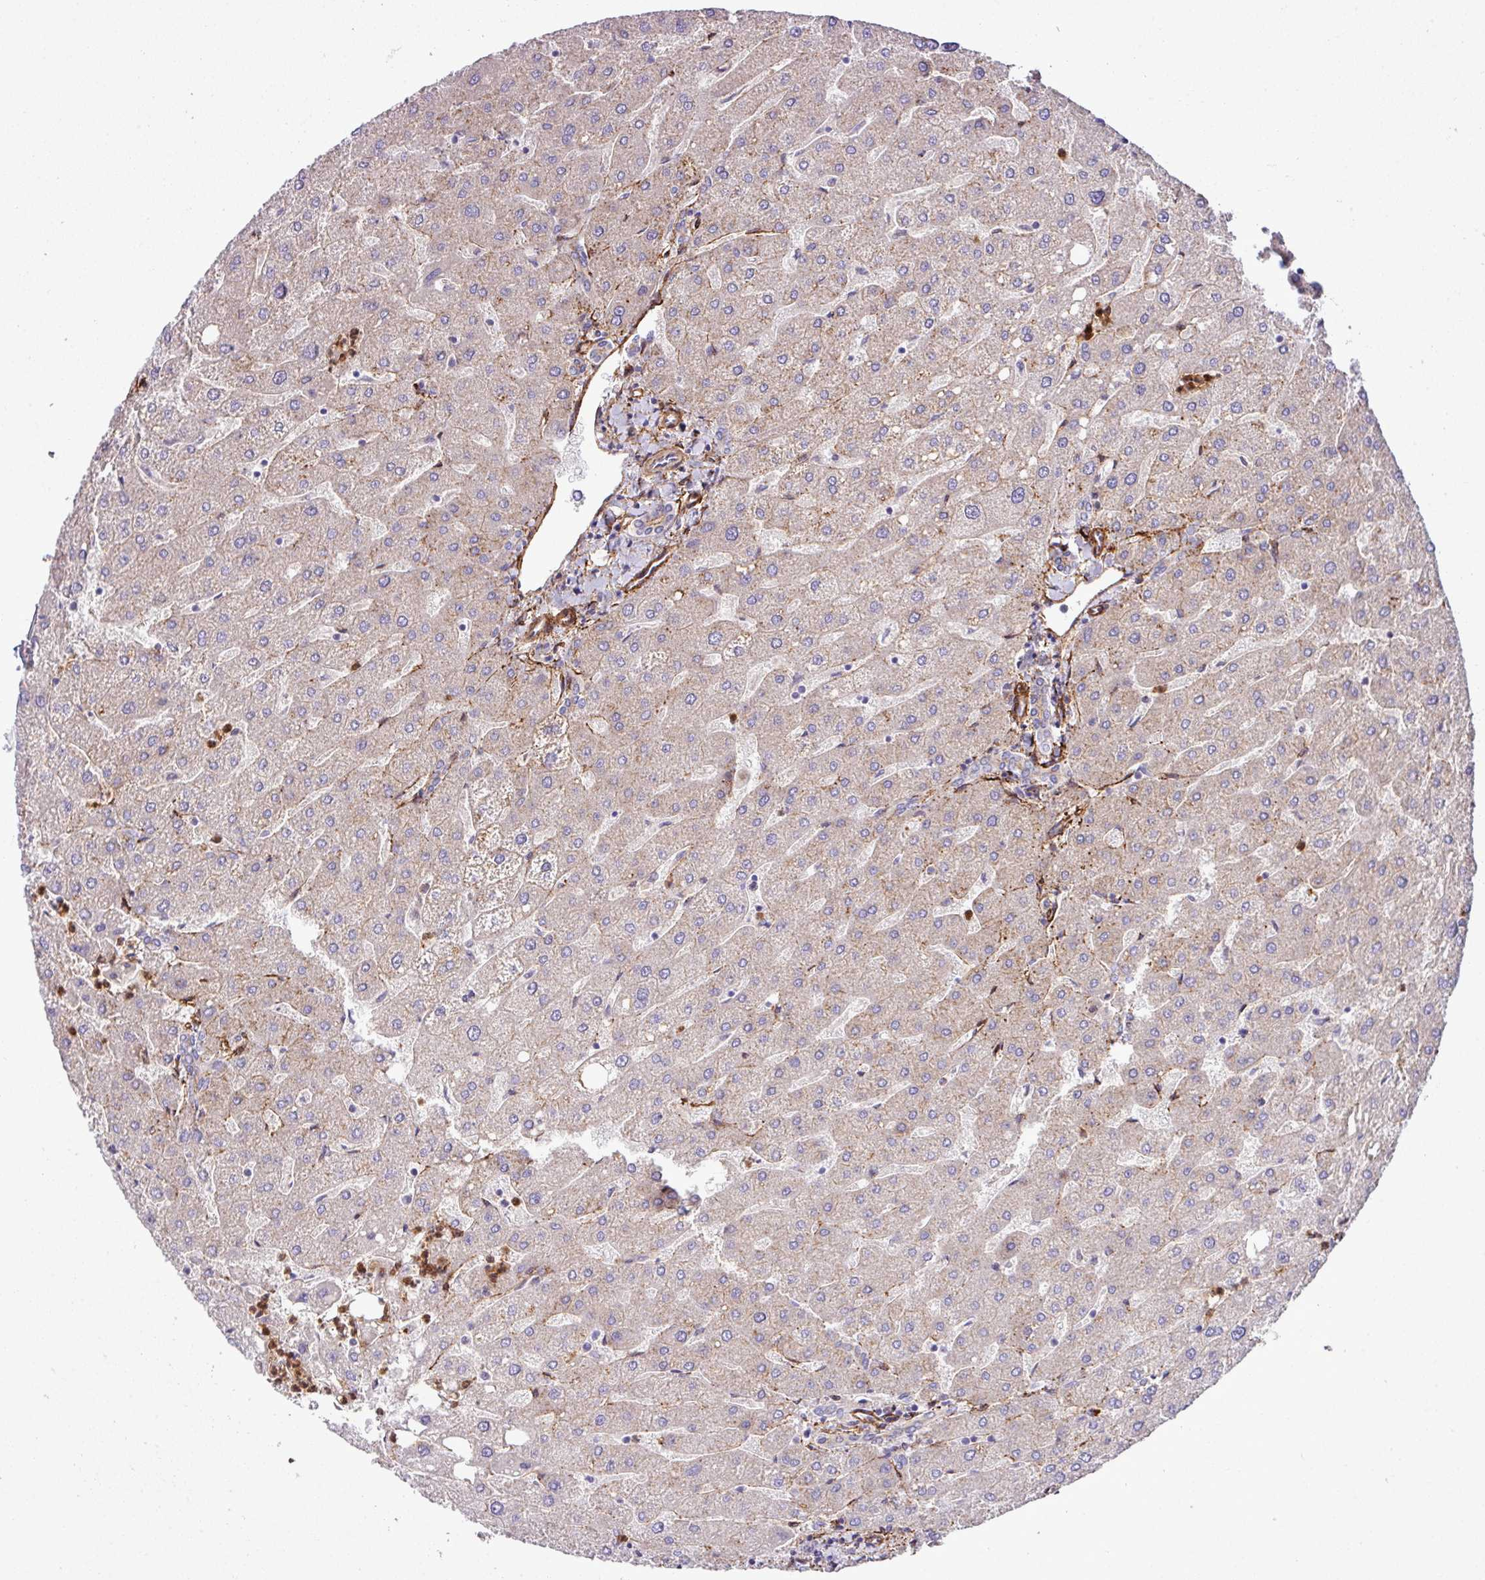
{"staining": {"intensity": "weak", "quantity": "25%-75%", "location": "cytoplasmic/membranous"}, "tissue": "liver", "cell_type": "Cholangiocytes", "image_type": "normal", "snomed": [{"axis": "morphology", "description": "Normal tissue, NOS"}, {"axis": "topography", "description": "Liver"}], "caption": "The micrograph reveals immunohistochemical staining of normal liver. There is weak cytoplasmic/membranous positivity is appreciated in about 25%-75% of cholangiocytes.", "gene": "FAM47E", "patient": {"sex": "male", "age": 67}}